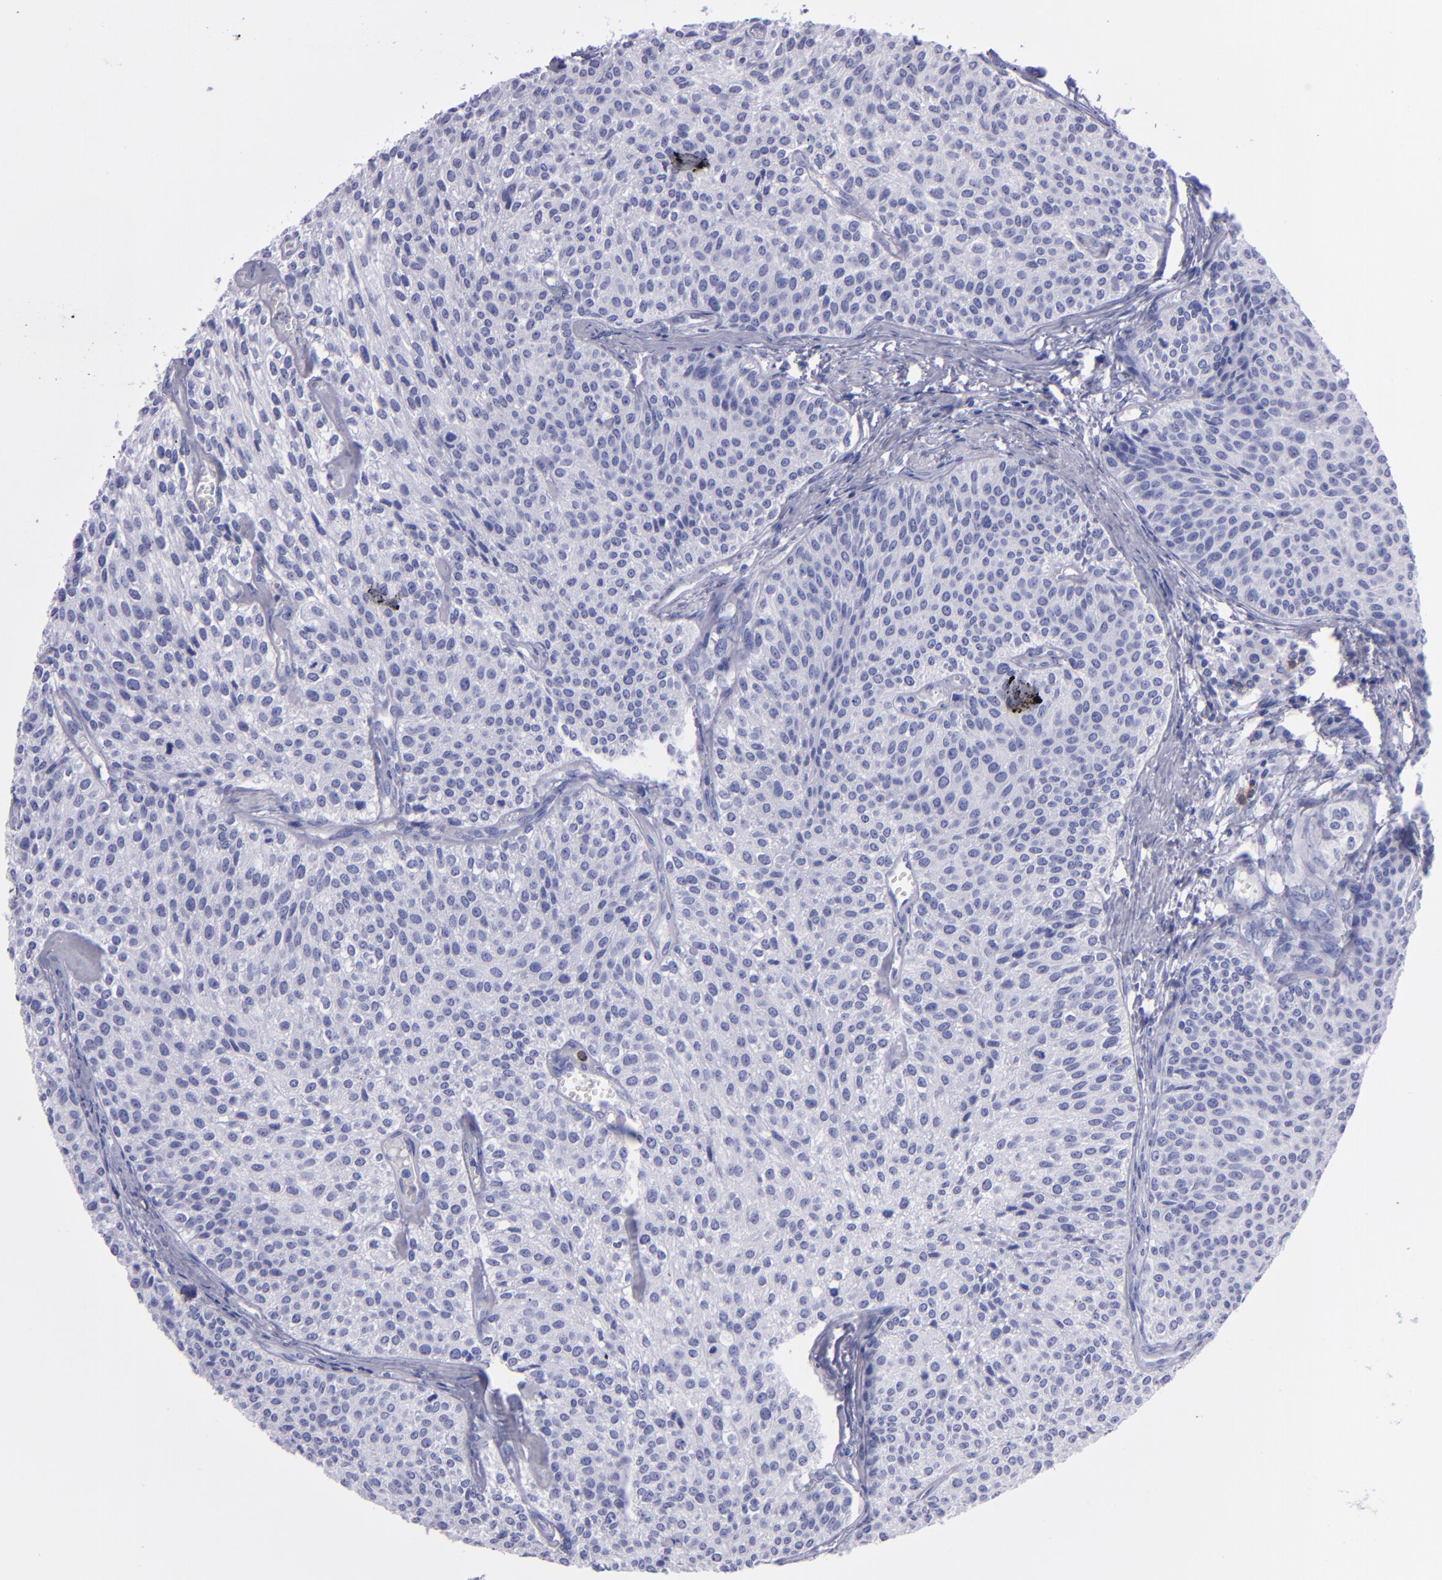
{"staining": {"intensity": "negative", "quantity": "none", "location": "none"}, "tissue": "urothelial cancer", "cell_type": "Tumor cells", "image_type": "cancer", "snomed": [{"axis": "morphology", "description": "Urothelial carcinoma, Low grade"}, {"axis": "topography", "description": "Urinary bladder"}], "caption": "The image demonstrates no significant expression in tumor cells of urothelial cancer. The staining is performed using DAB brown chromogen with nuclei counter-stained in using hematoxylin.", "gene": "CD37", "patient": {"sex": "female", "age": 73}}